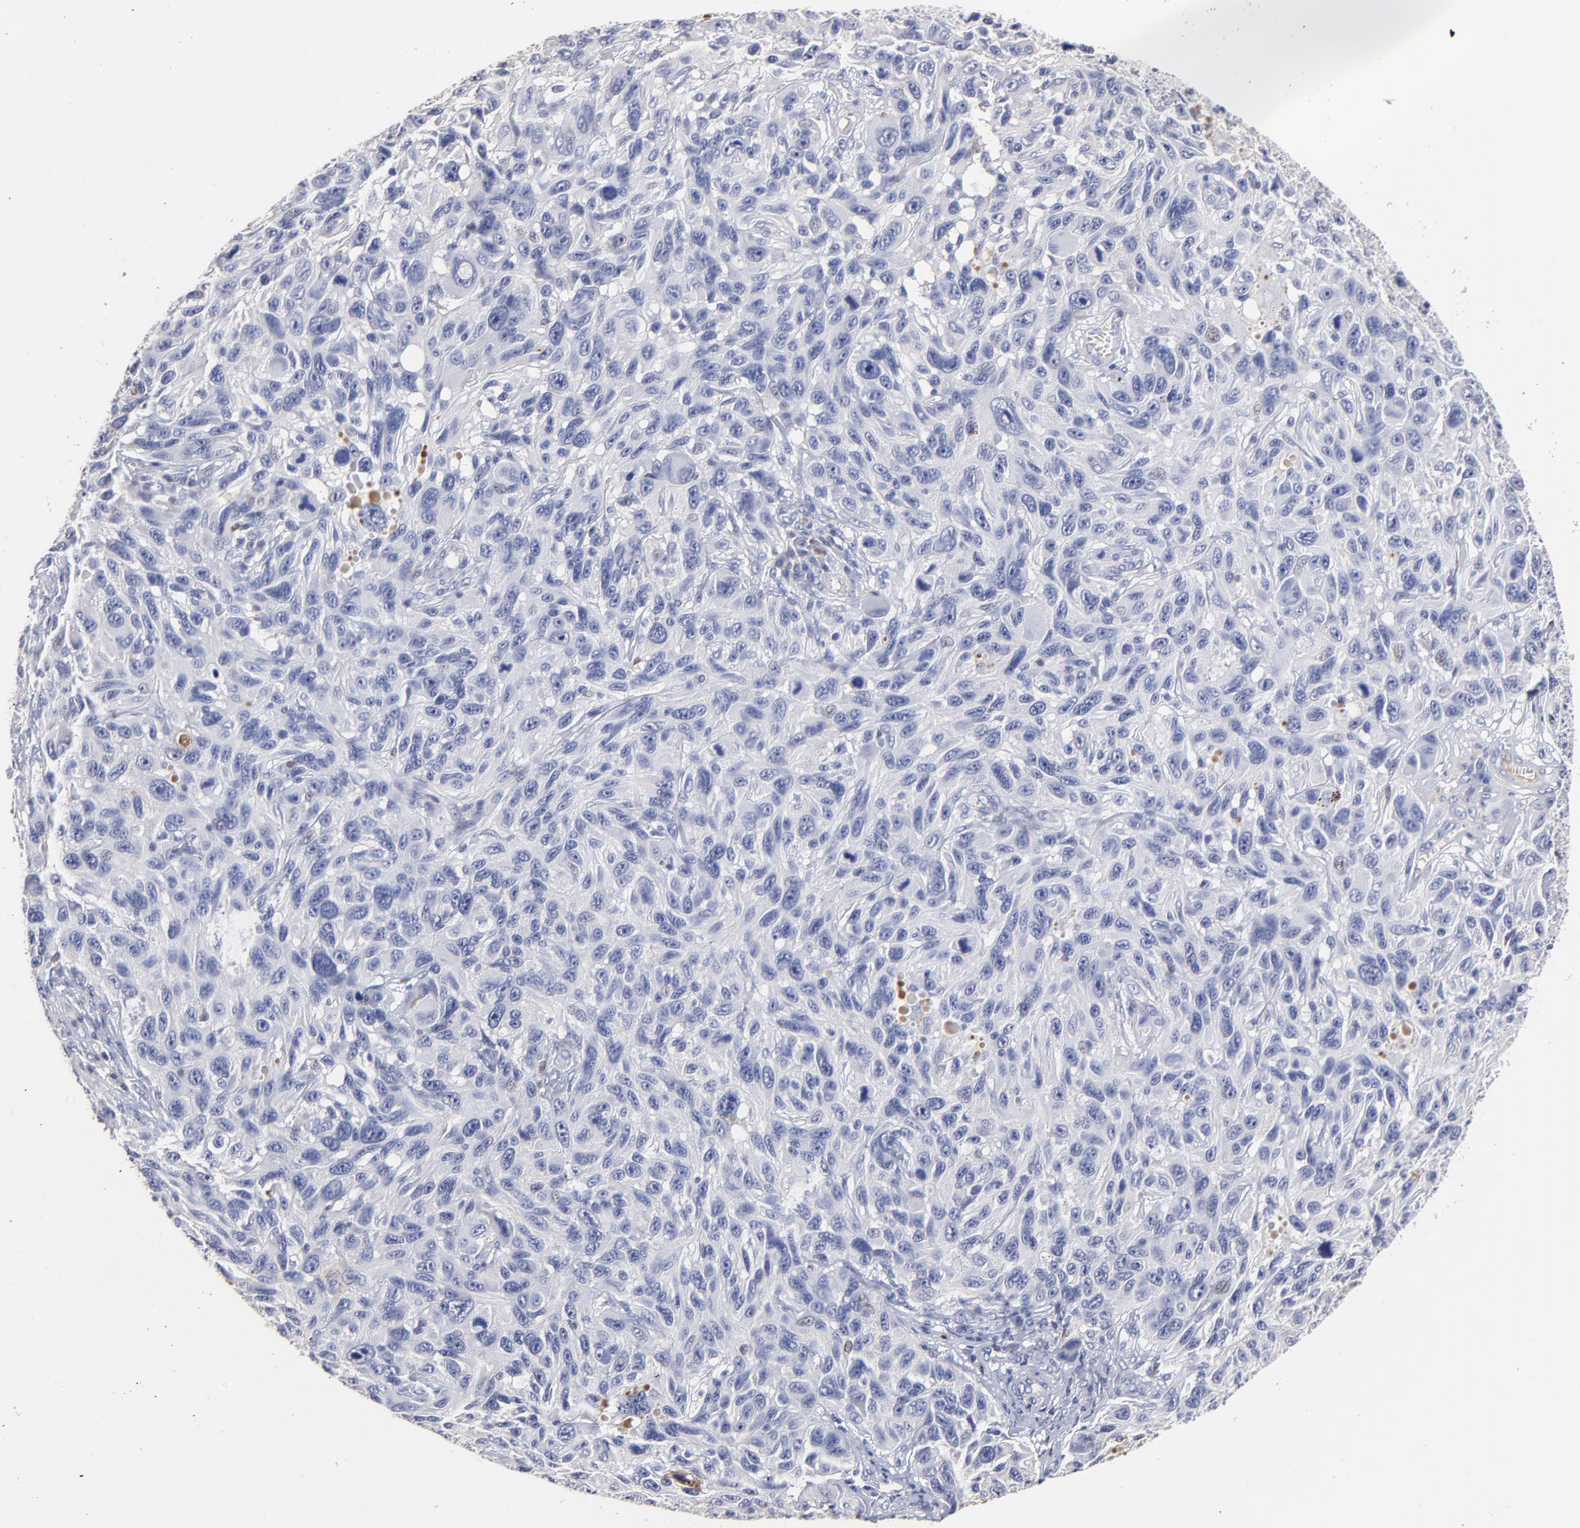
{"staining": {"intensity": "negative", "quantity": "none", "location": "none"}, "tissue": "melanoma", "cell_type": "Tumor cells", "image_type": "cancer", "snomed": [{"axis": "morphology", "description": "Malignant melanoma, NOS"}, {"axis": "topography", "description": "Skin"}], "caption": "The photomicrograph demonstrates no significant staining in tumor cells of malignant melanoma.", "gene": "TRAT1", "patient": {"sex": "male", "age": 53}}